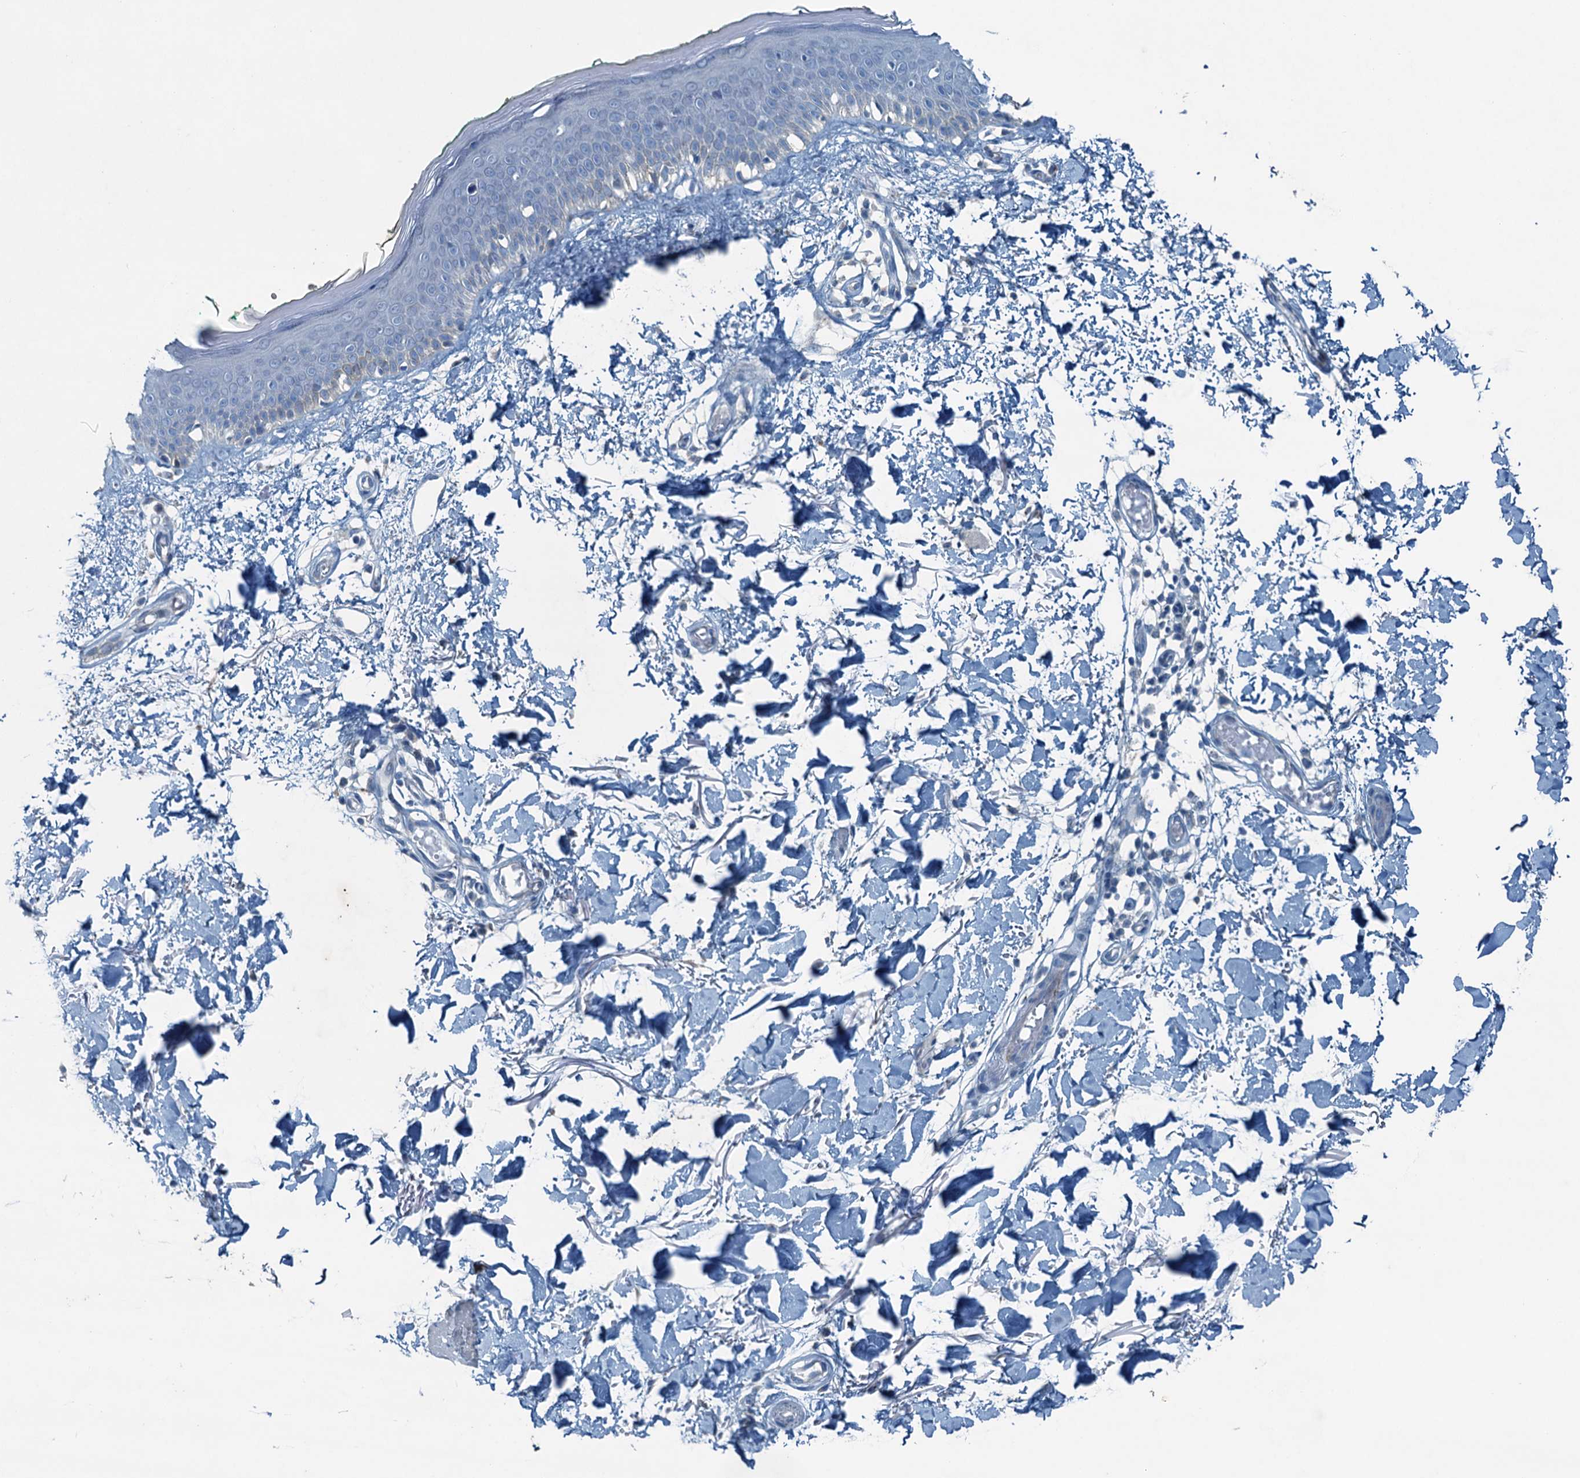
{"staining": {"intensity": "negative", "quantity": "none", "location": "none"}, "tissue": "skin", "cell_type": "Fibroblasts", "image_type": "normal", "snomed": [{"axis": "morphology", "description": "Normal tissue, NOS"}, {"axis": "topography", "description": "Skin"}], "caption": "Immunohistochemical staining of benign skin exhibits no significant staining in fibroblasts.", "gene": "CBLIF", "patient": {"sex": "male", "age": 62}}